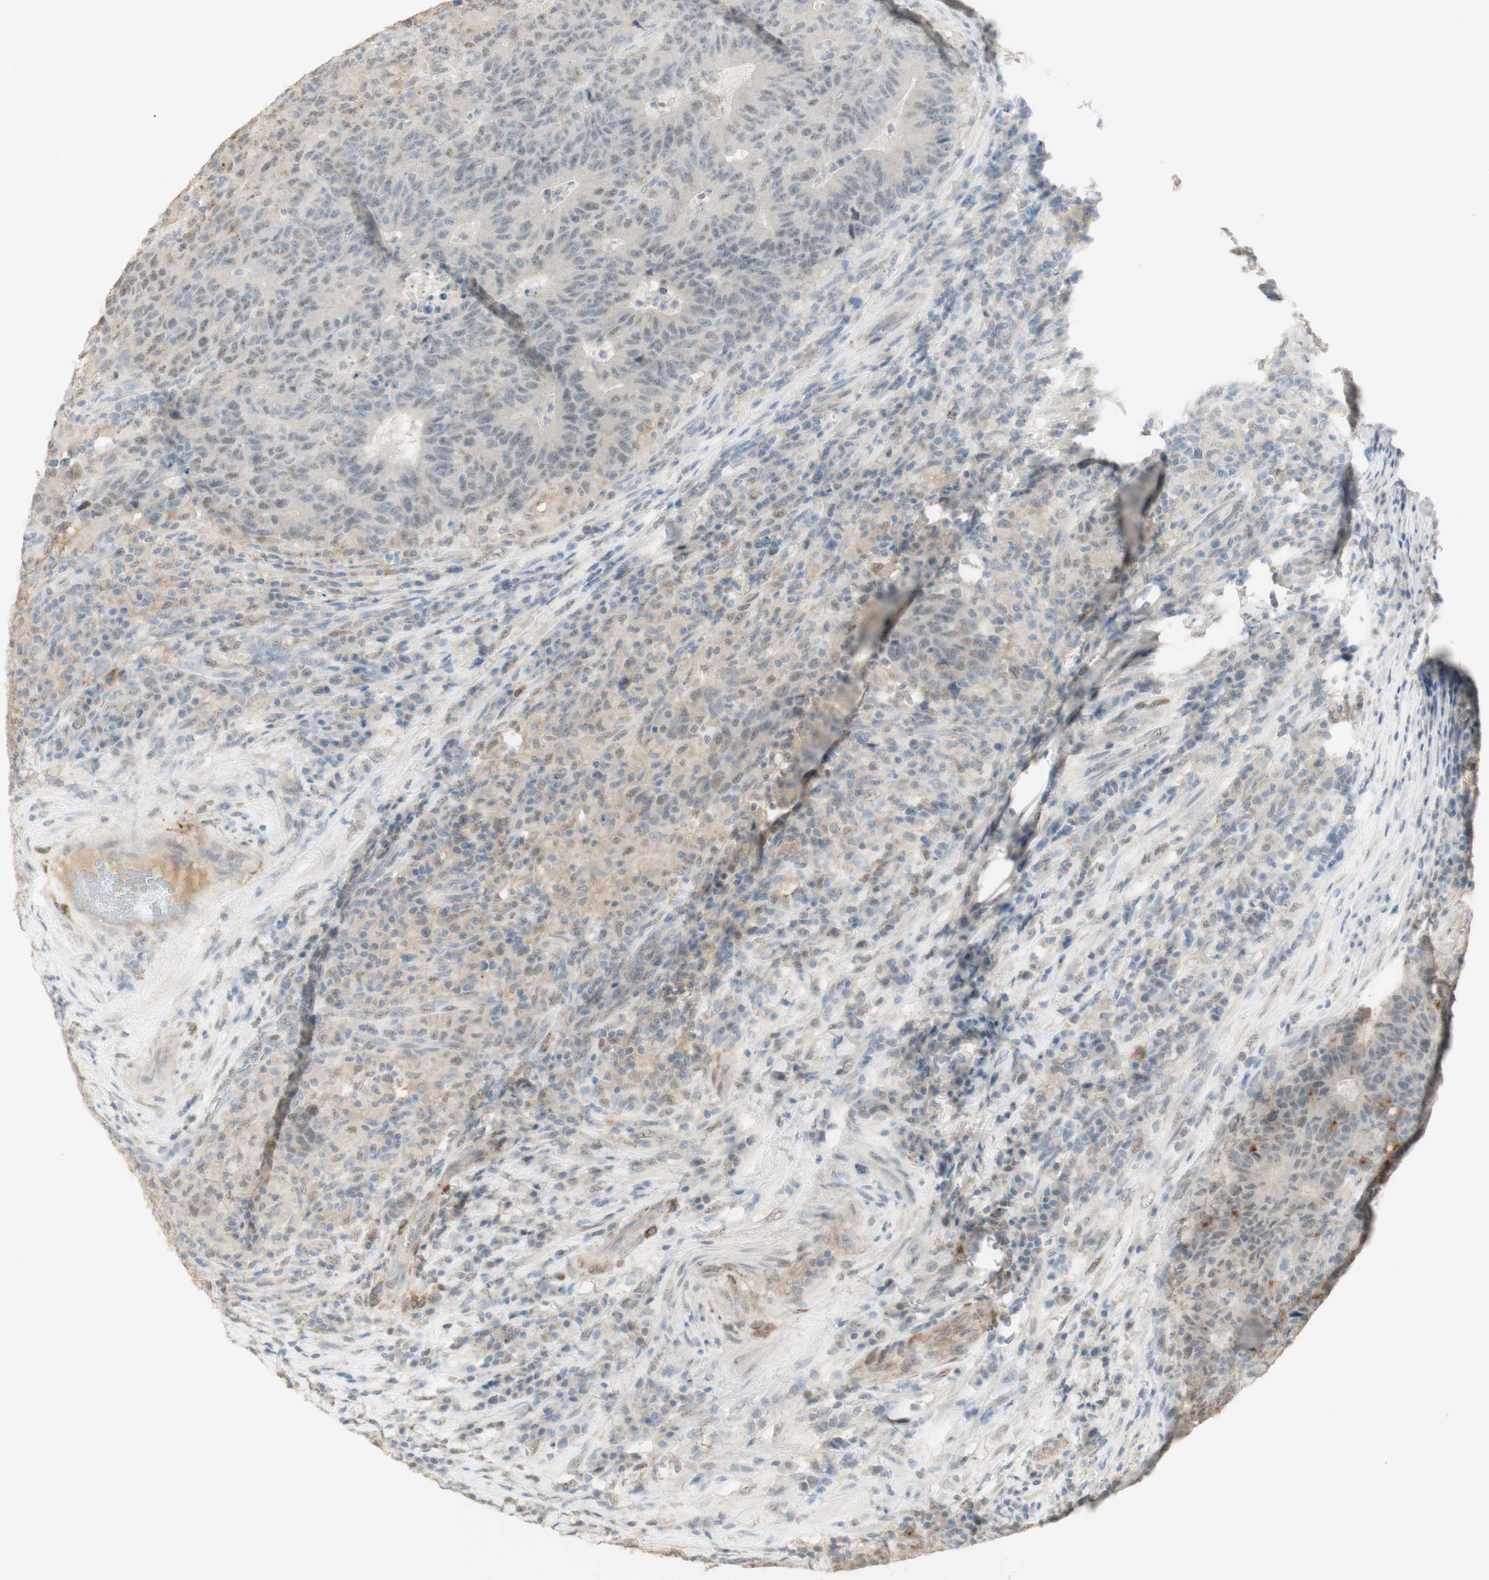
{"staining": {"intensity": "negative", "quantity": "none", "location": "none"}, "tissue": "colorectal cancer", "cell_type": "Tumor cells", "image_type": "cancer", "snomed": [{"axis": "morphology", "description": "Normal tissue, NOS"}, {"axis": "morphology", "description": "Adenocarcinoma, NOS"}, {"axis": "topography", "description": "Colon"}], "caption": "A high-resolution image shows immunohistochemistry (IHC) staining of colorectal adenocarcinoma, which displays no significant staining in tumor cells. Brightfield microscopy of IHC stained with DAB (brown) and hematoxylin (blue), captured at high magnification.", "gene": "MUC3A", "patient": {"sex": "female", "age": 75}}